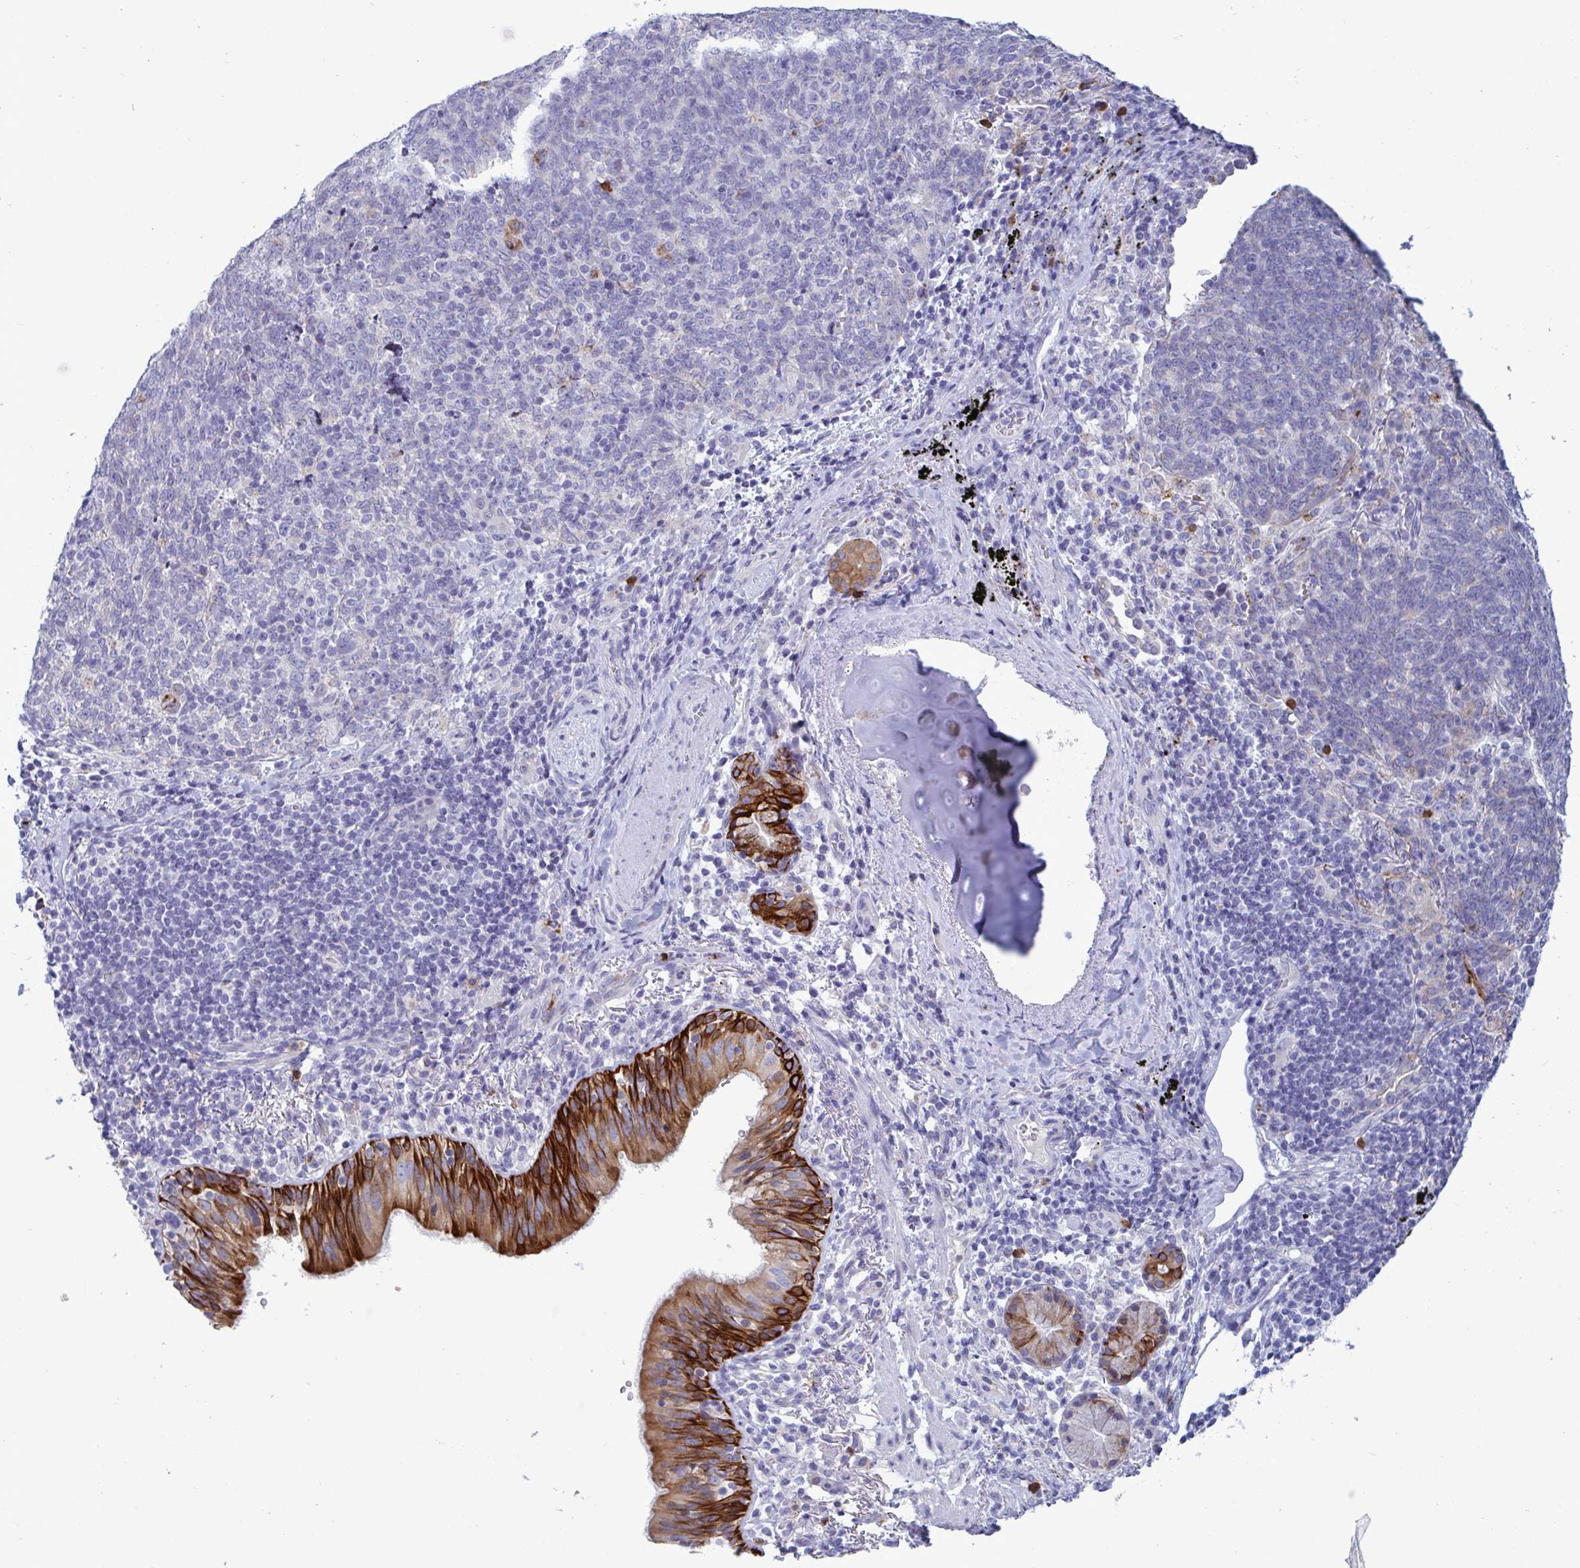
{"staining": {"intensity": "negative", "quantity": "none", "location": "none"}, "tissue": "lung cancer", "cell_type": "Tumor cells", "image_type": "cancer", "snomed": [{"axis": "morphology", "description": "Squamous cell carcinoma, NOS"}, {"axis": "topography", "description": "Lung"}], "caption": "IHC image of human lung cancer stained for a protein (brown), which shows no positivity in tumor cells.", "gene": "TAS2R38", "patient": {"sex": "female", "age": 72}}